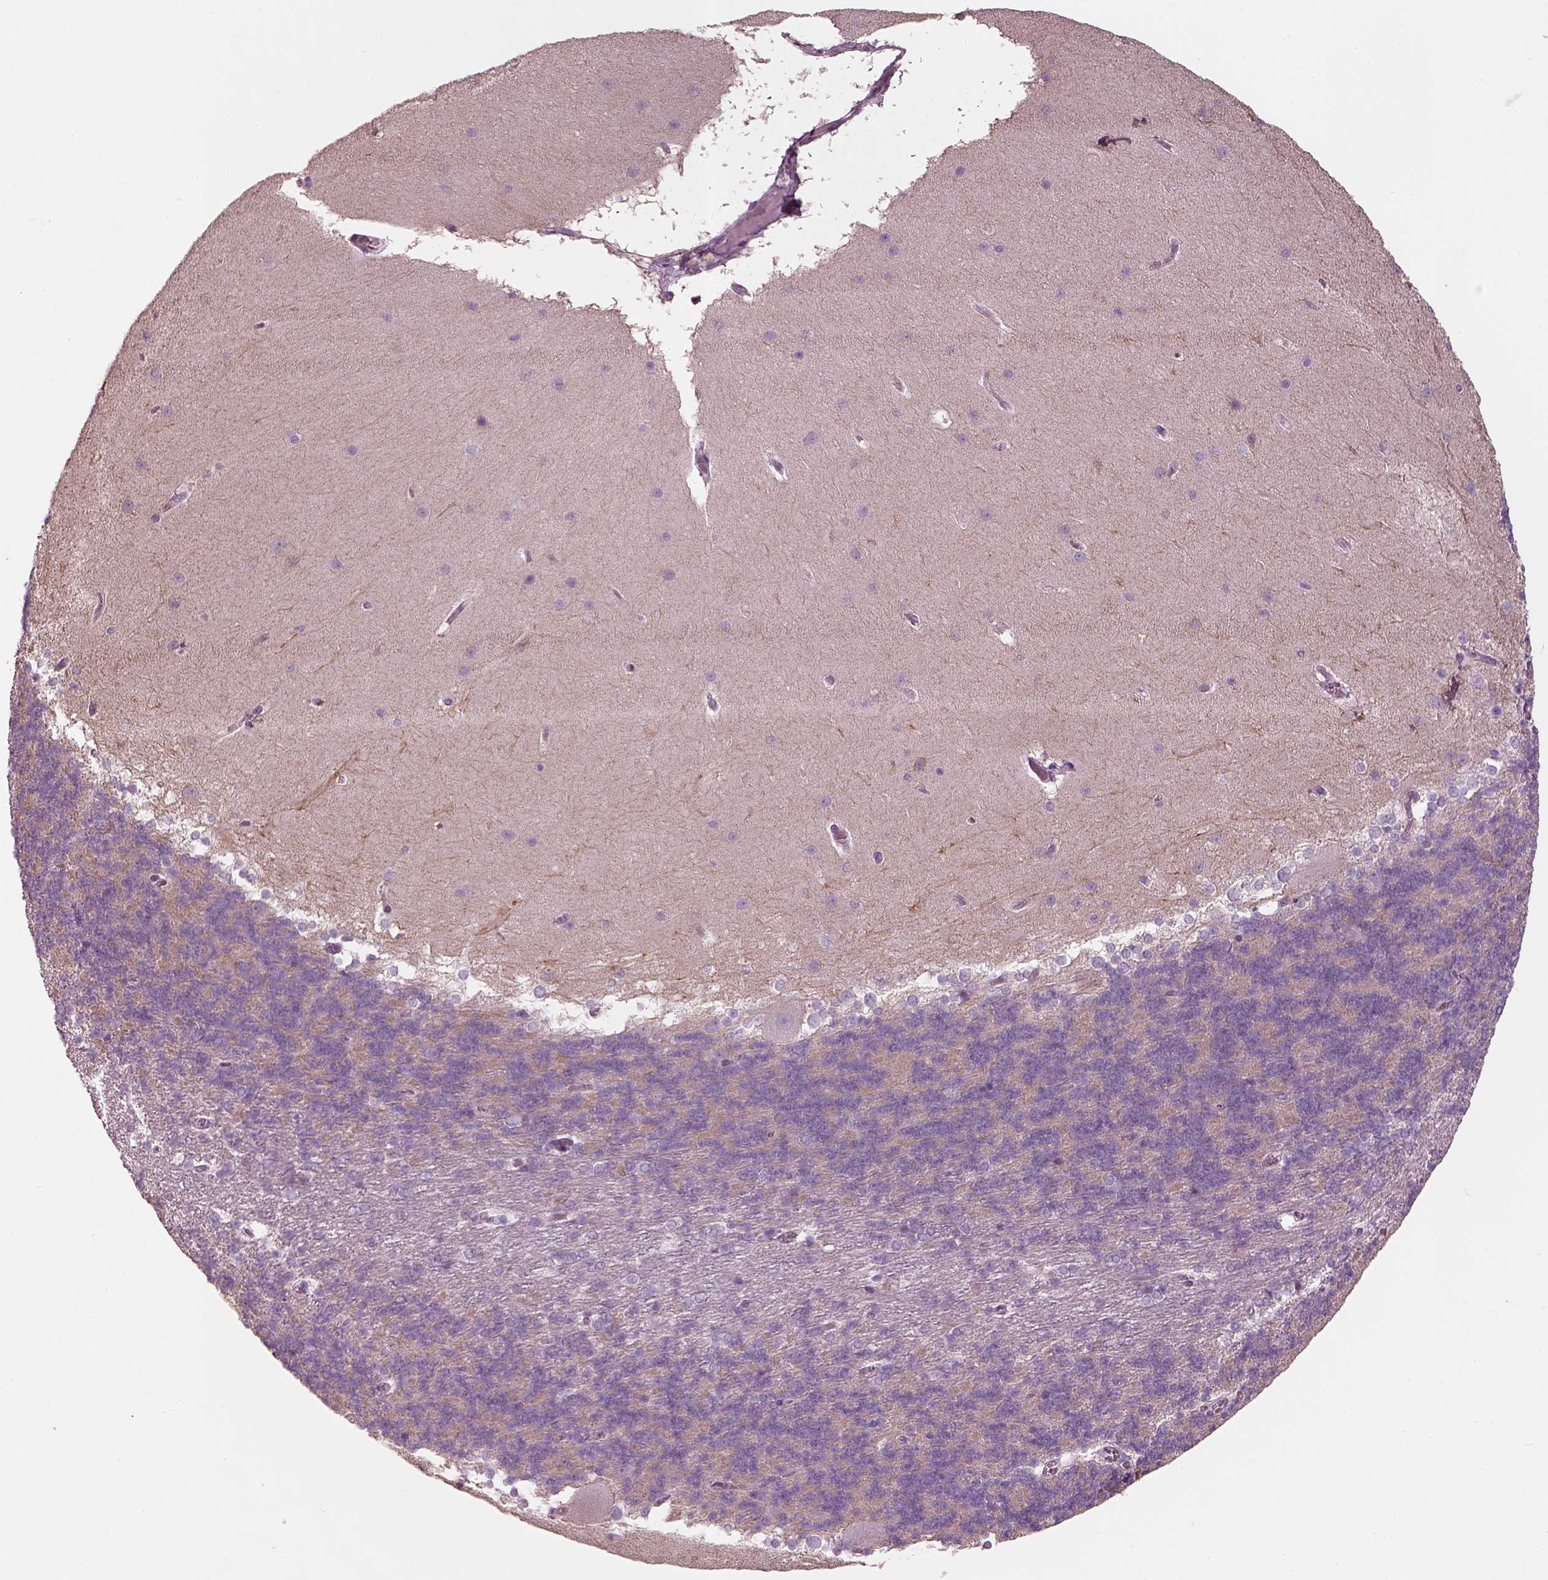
{"staining": {"intensity": "negative", "quantity": "none", "location": "none"}, "tissue": "cerebellum", "cell_type": "Cells in granular layer", "image_type": "normal", "snomed": [{"axis": "morphology", "description": "Normal tissue, NOS"}, {"axis": "topography", "description": "Cerebellum"}], "caption": "There is no significant staining in cells in granular layer of cerebellum. (DAB immunohistochemistry (IHC) with hematoxylin counter stain).", "gene": "SLC27A2", "patient": {"sex": "female", "age": 19}}